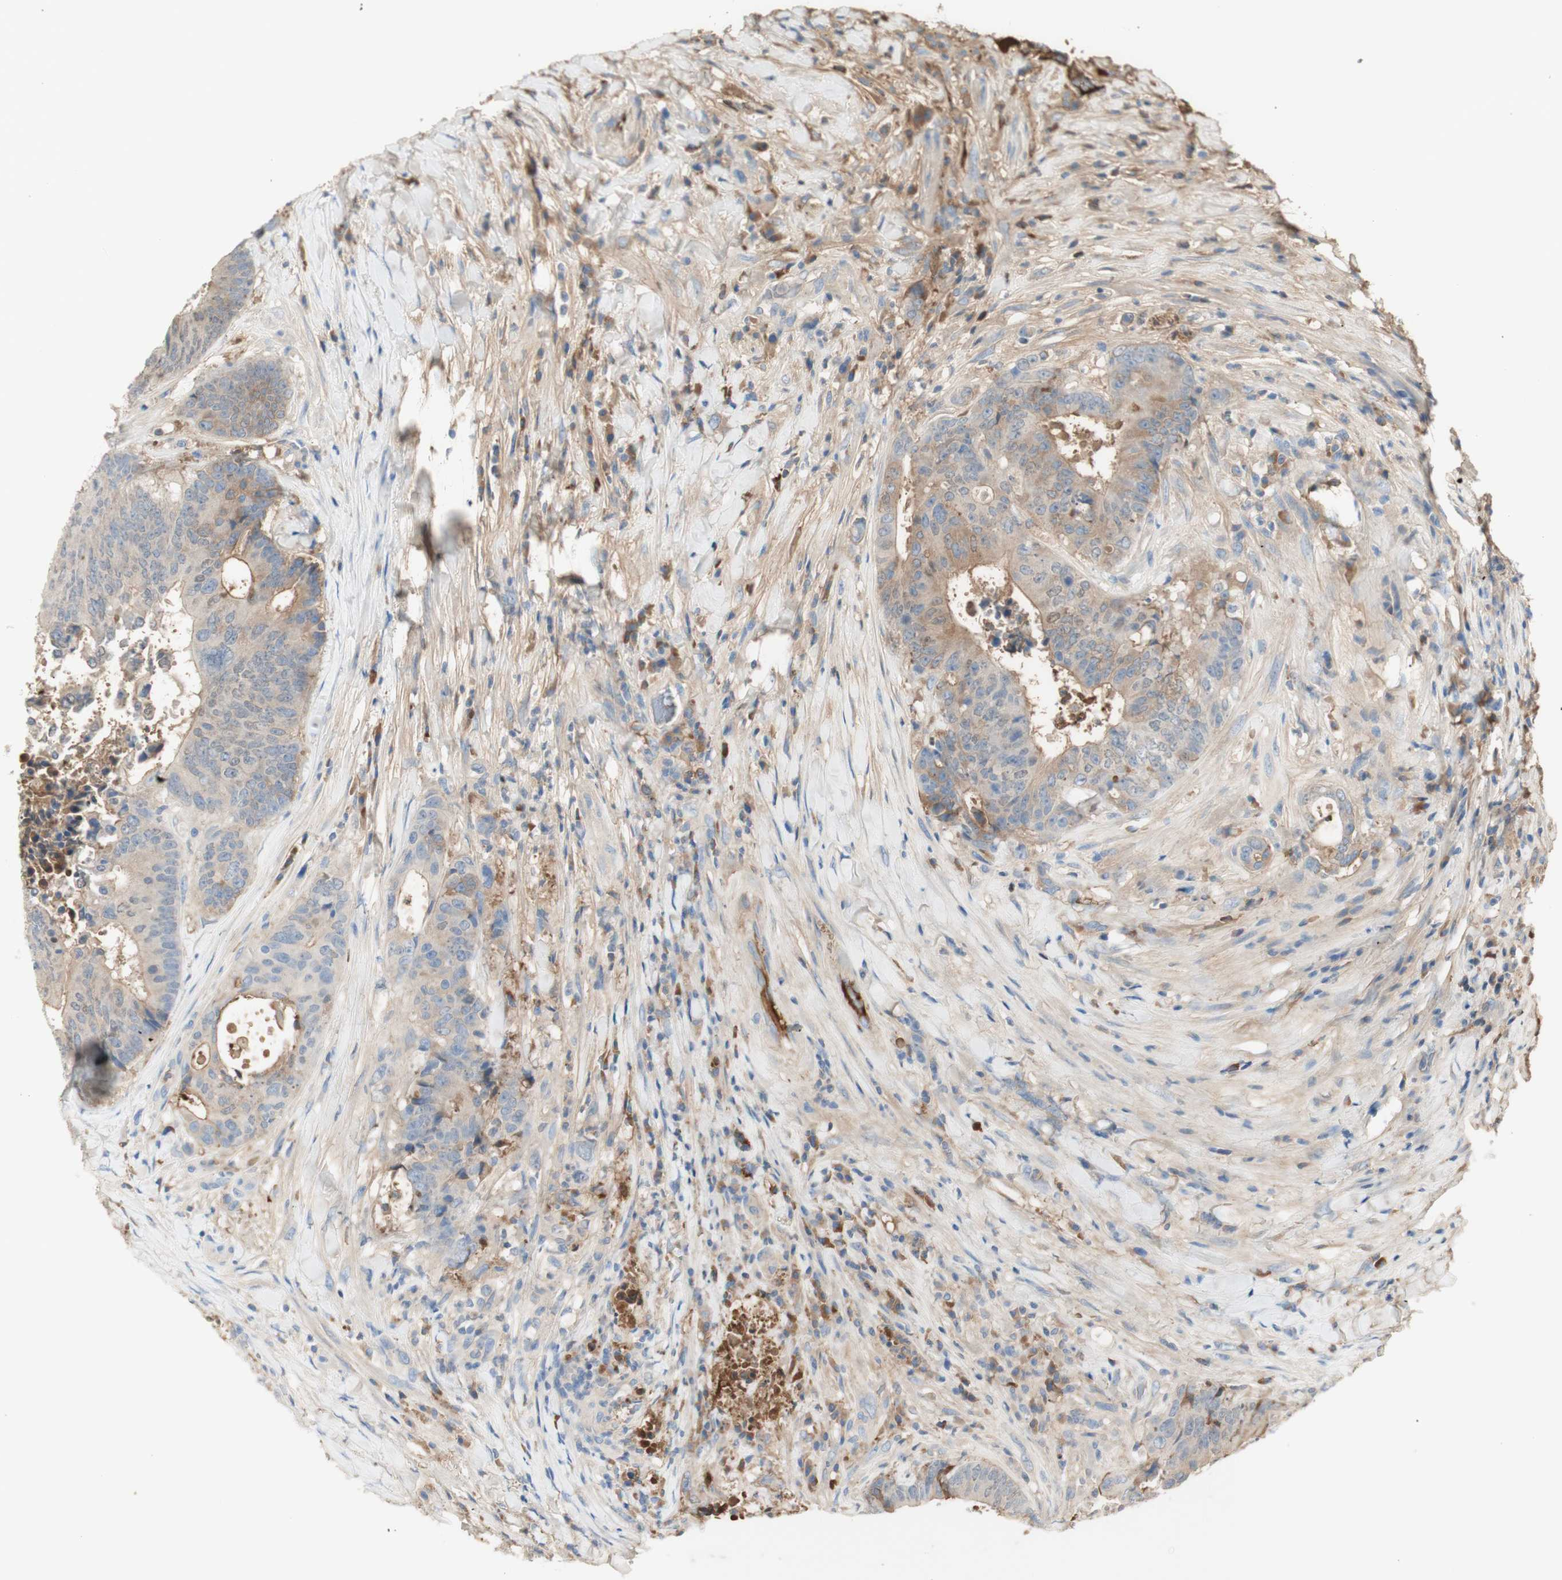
{"staining": {"intensity": "weak", "quantity": "25%-75%", "location": "cytoplasmic/membranous"}, "tissue": "colorectal cancer", "cell_type": "Tumor cells", "image_type": "cancer", "snomed": [{"axis": "morphology", "description": "Adenocarcinoma, NOS"}, {"axis": "topography", "description": "Rectum"}], "caption": "Immunohistochemical staining of human colorectal cancer (adenocarcinoma) reveals low levels of weak cytoplasmic/membranous protein expression in approximately 25%-75% of tumor cells.", "gene": "KNG1", "patient": {"sex": "male", "age": 72}}